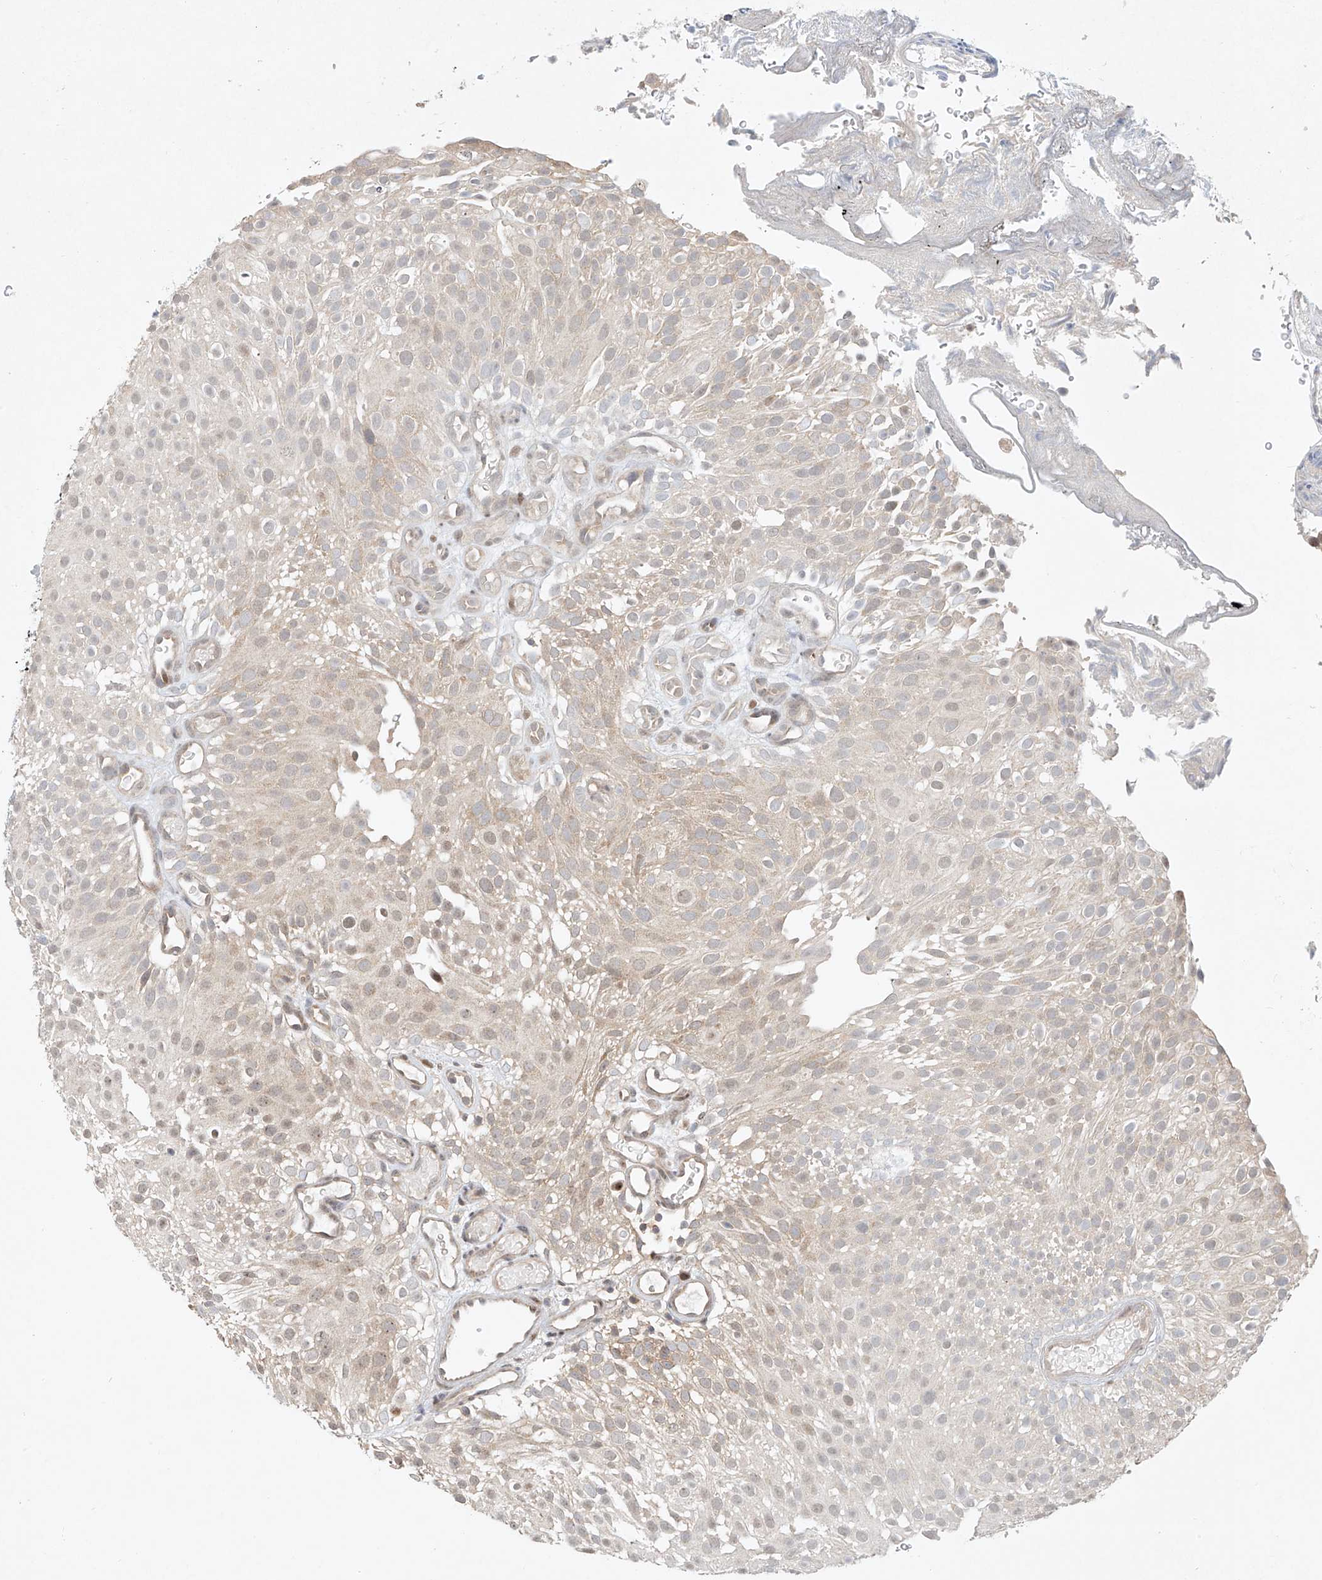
{"staining": {"intensity": "weak", "quantity": "<25%", "location": "nuclear"}, "tissue": "urothelial cancer", "cell_type": "Tumor cells", "image_type": "cancer", "snomed": [{"axis": "morphology", "description": "Urothelial carcinoma, Low grade"}, {"axis": "topography", "description": "Urinary bladder"}], "caption": "The histopathology image displays no significant staining in tumor cells of urothelial cancer.", "gene": "TASP1", "patient": {"sex": "male", "age": 78}}